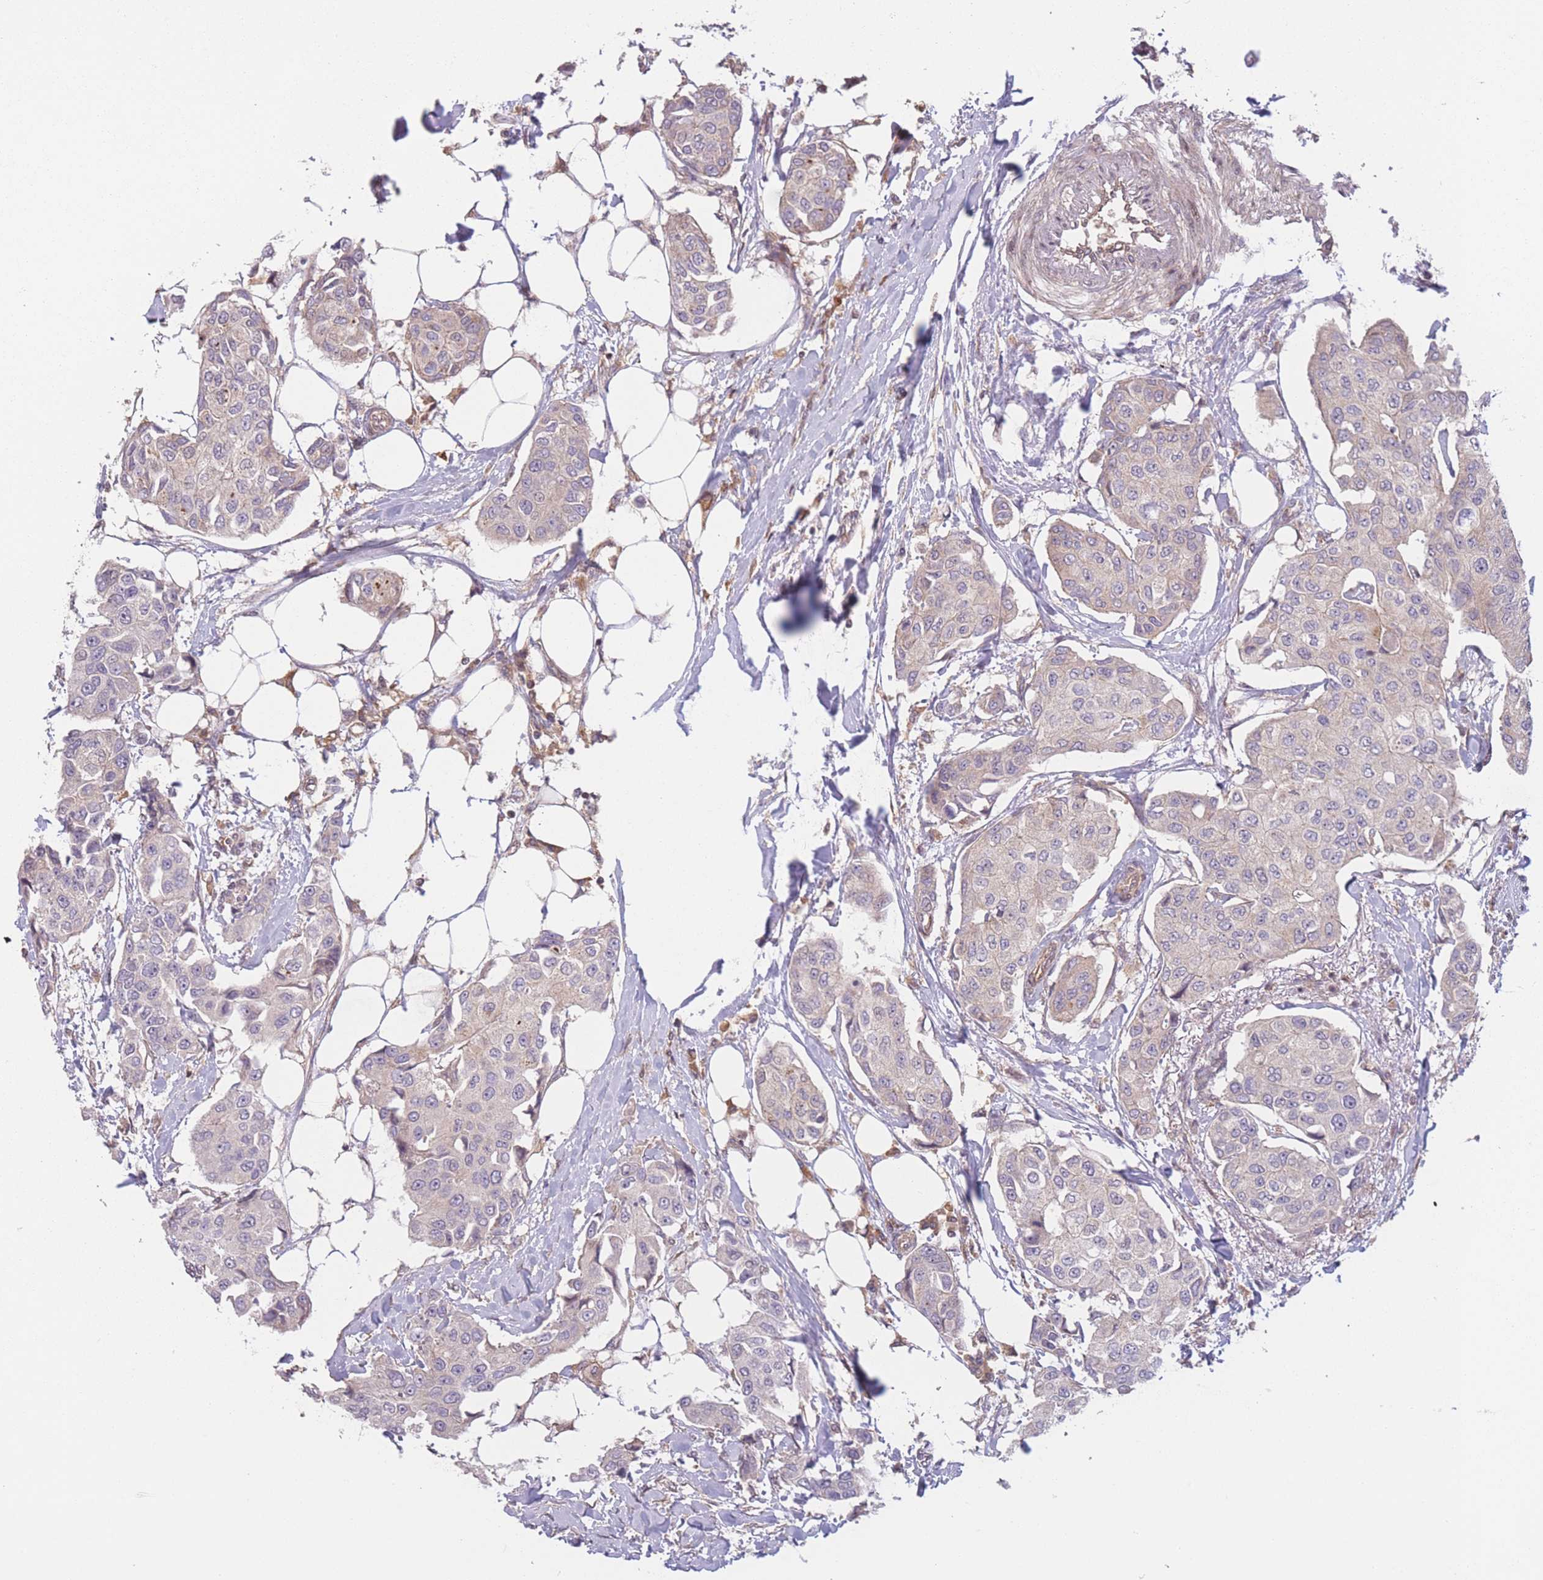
{"staining": {"intensity": "negative", "quantity": "none", "location": "none"}, "tissue": "breast cancer", "cell_type": "Tumor cells", "image_type": "cancer", "snomed": [{"axis": "morphology", "description": "Duct carcinoma"}, {"axis": "topography", "description": "Breast"}], "caption": "Histopathology image shows no significant protein staining in tumor cells of intraductal carcinoma (breast).", "gene": "WASHC2A", "patient": {"sex": "female", "age": 80}}